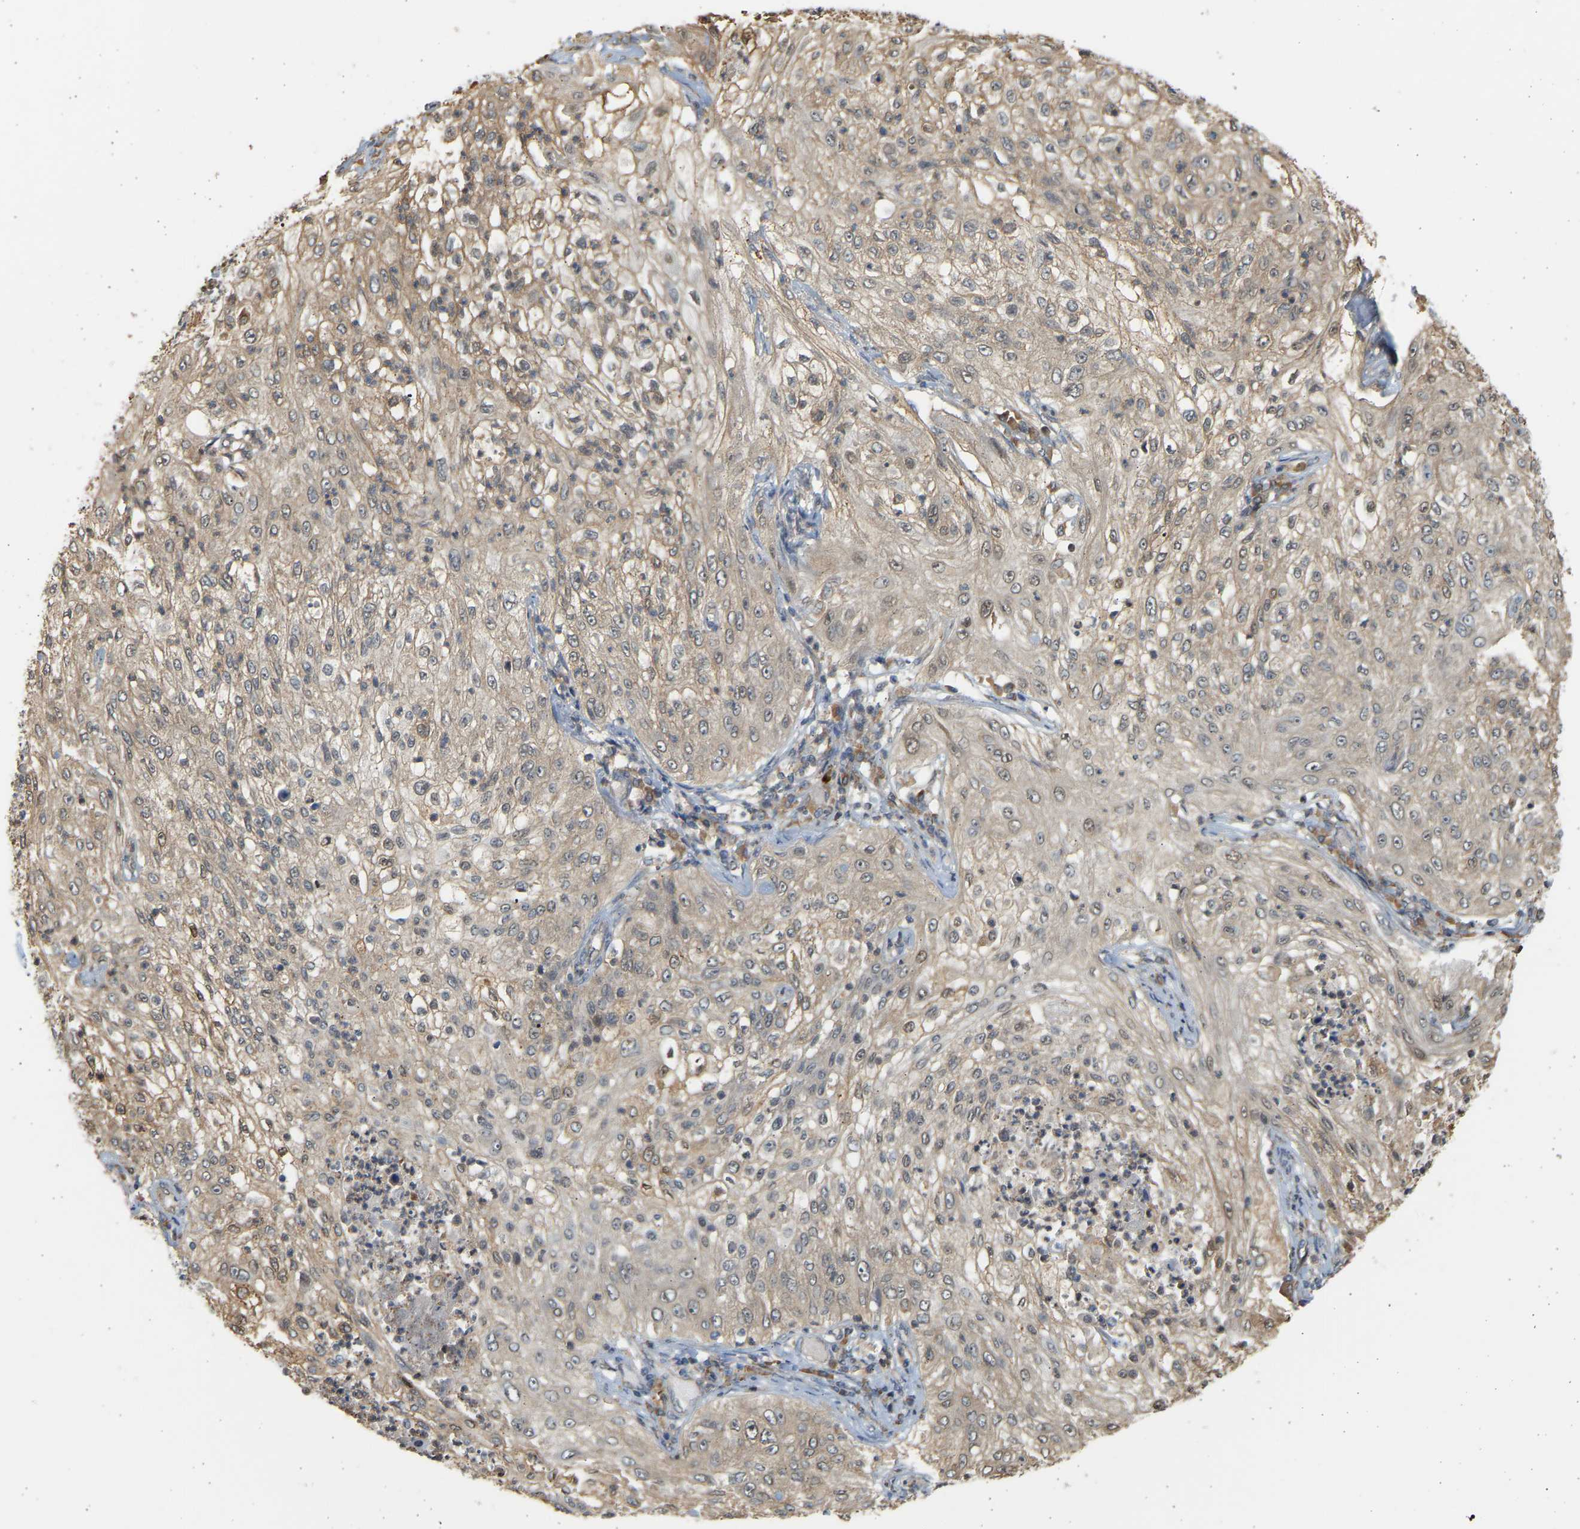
{"staining": {"intensity": "weak", "quantity": "<25%", "location": "cytoplasmic/membranous"}, "tissue": "lung cancer", "cell_type": "Tumor cells", "image_type": "cancer", "snomed": [{"axis": "morphology", "description": "Inflammation, NOS"}, {"axis": "morphology", "description": "Squamous cell carcinoma, NOS"}, {"axis": "topography", "description": "Lymph node"}, {"axis": "topography", "description": "Soft tissue"}, {"axis": "topography", "description": "Lung"}], "caption": "This is an immunohistochemistry (IHC) image of human squamous cell carcinoma (lung). There is no positivity in tumor cells.", "gene": "B4GALT6", "patient": {"sex": "male", "age": 66}}